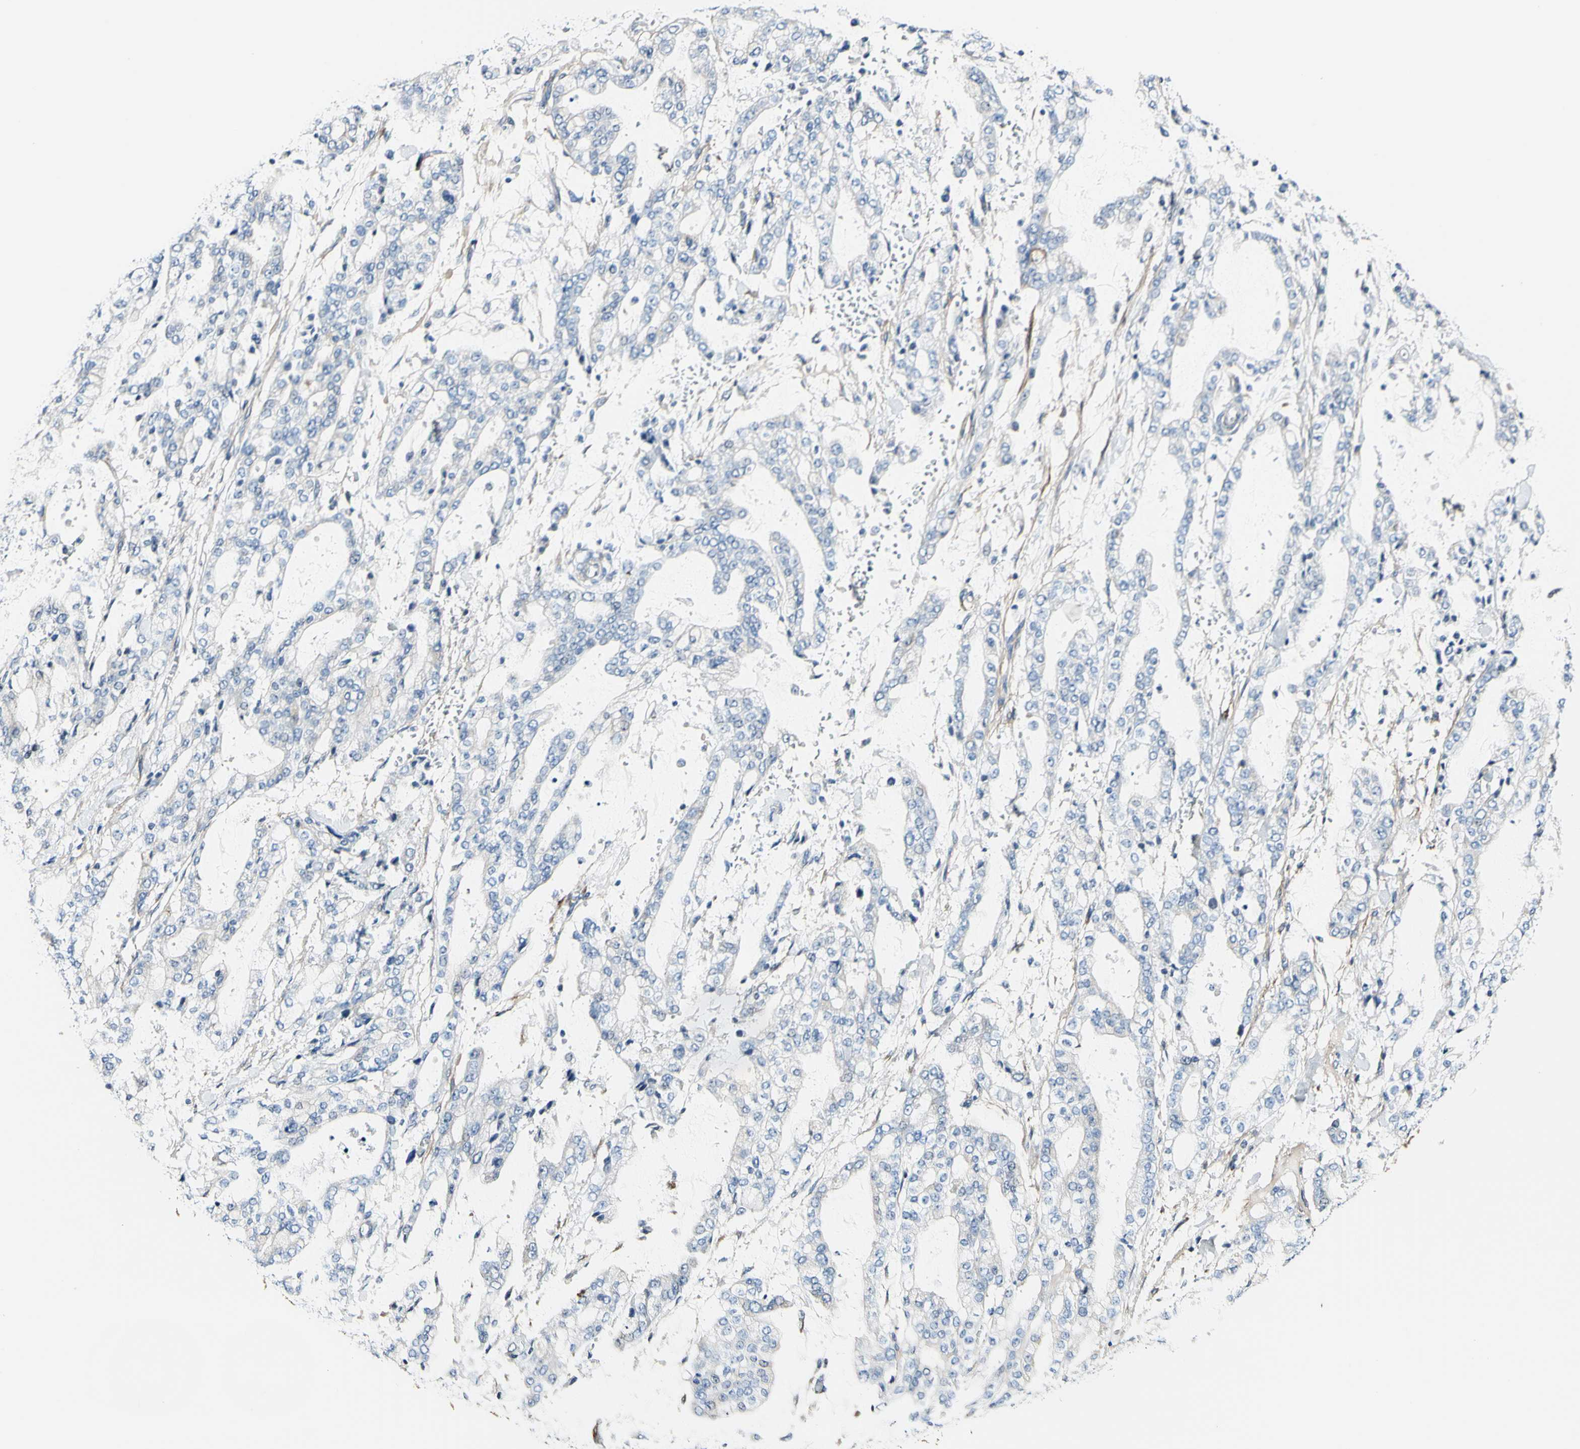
{"staining": {"intensity": "negative", "quantity": "none", "location": "none"}, "tissue": "stomach cancer", "cell_type": "Tumor cells", "image_type": "cancer", "snomed": [{"axis": "morphology", "description": "Normal tissue, NOS"}, {"axis": "morphology", "description": "Adenocarcinoma, NOS"}, {"axis": "topography", "description": "Stomach, upper"}, {"axis": "topography", "description": "Stomach"}], "caption": "Tumor cells show no significant protein positivity in stomach cancer.", "gene": "COL6A3", "patient": {"sex": "male", "age": 76}}